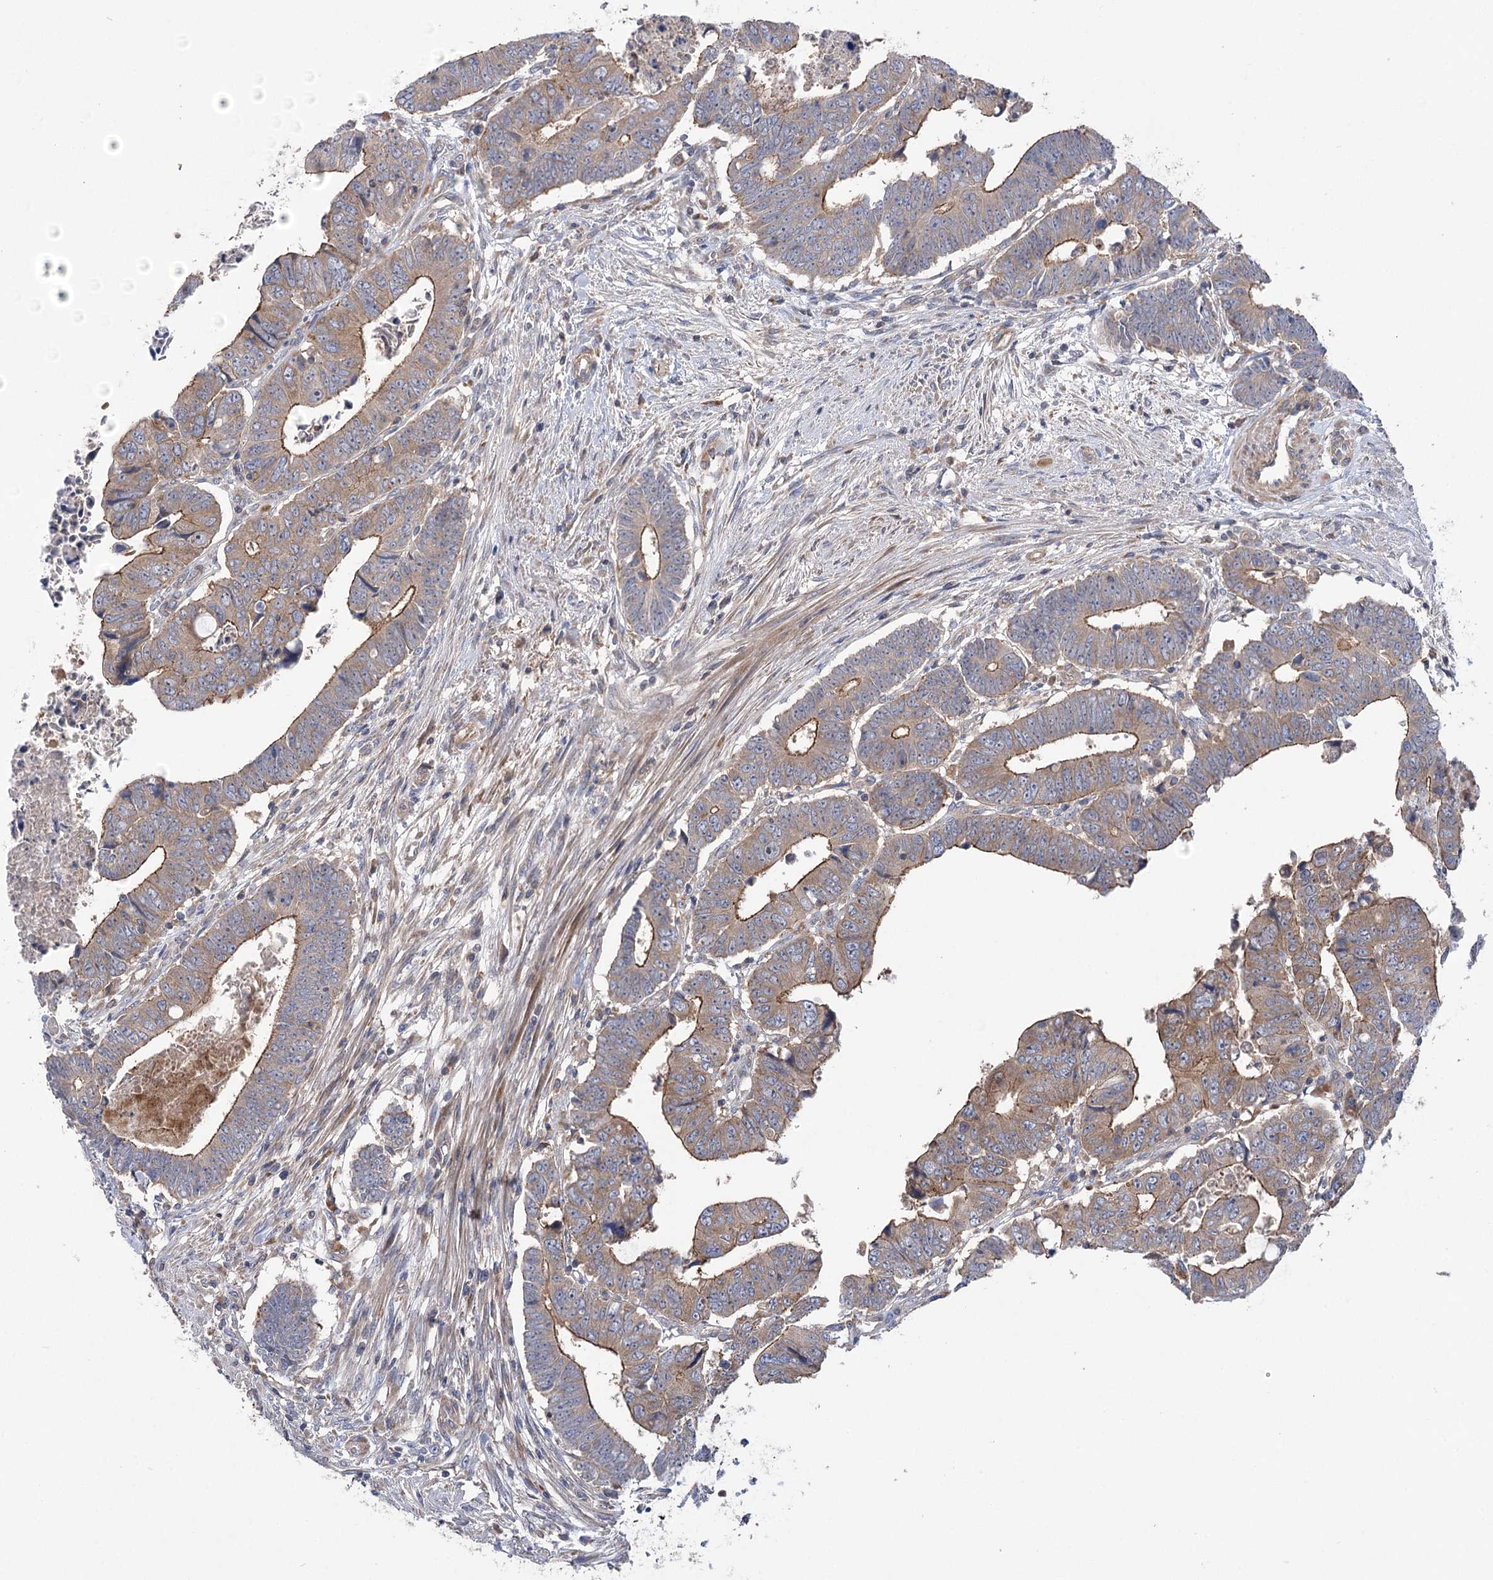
{"staining": {"intensity": "moderate", "quantity": "25%-75%", "location": "cytoplasmic/membranous"}, "tissue": "colorectal cancer", "cell_type": "Tumor cells", "image_type": "cancer", "snomed": [{"axis": "morphology", "description": "Normal tissue, NOS"}, {"axis": "morphology", "description": "Adenocarcinoma, NOS"}, {"axis": "topography", "description": "Rectum"}], "caption": "Immunohistochemical staining of human colorectal adenocarcinoma displays medium levels of moderate cytoplasmic/membranous expression in approximately 25%-75% of tumor cells.", "gene": "VPS37B", "patient": {"sex": "female", "age": 65}}